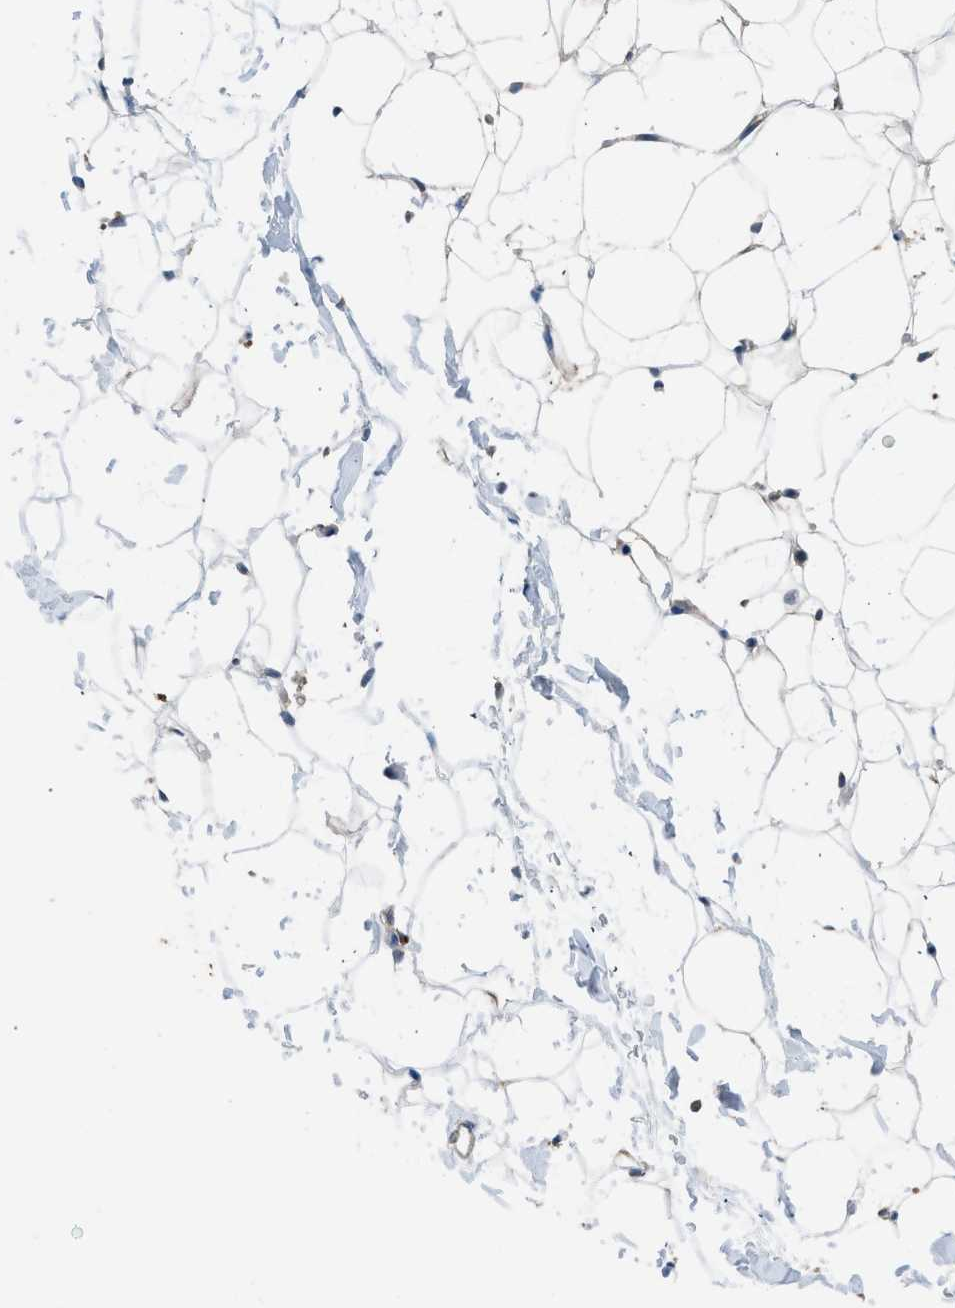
{"staining": {"intensity": "negative", "quantity": "none", "location": "none"}, "tissue": "adipose tissue", "cell_type": "Adipocytes", "image_type": "normal", "snomed": [{"axis": "morphology", "description": "Normal tissue, NOS"}, {"axis": "topography", "description": "Breast"}, {"axis": "topography", "description": "Soft tissue"}], "caption": "Immunohistochemistry micrograph of unremarkable adipose tissue stained for a protein (brown), which displays no positivity in adipocytes. (Stains: DAB (3,3'-diaminobenzidine) immunohistochemistry with hematoxylin counter stain, Microscopy: brightfield microscopy at high magnification).", "gene": "LMBR1", "patient": {"sex": "female", "age": 75}}